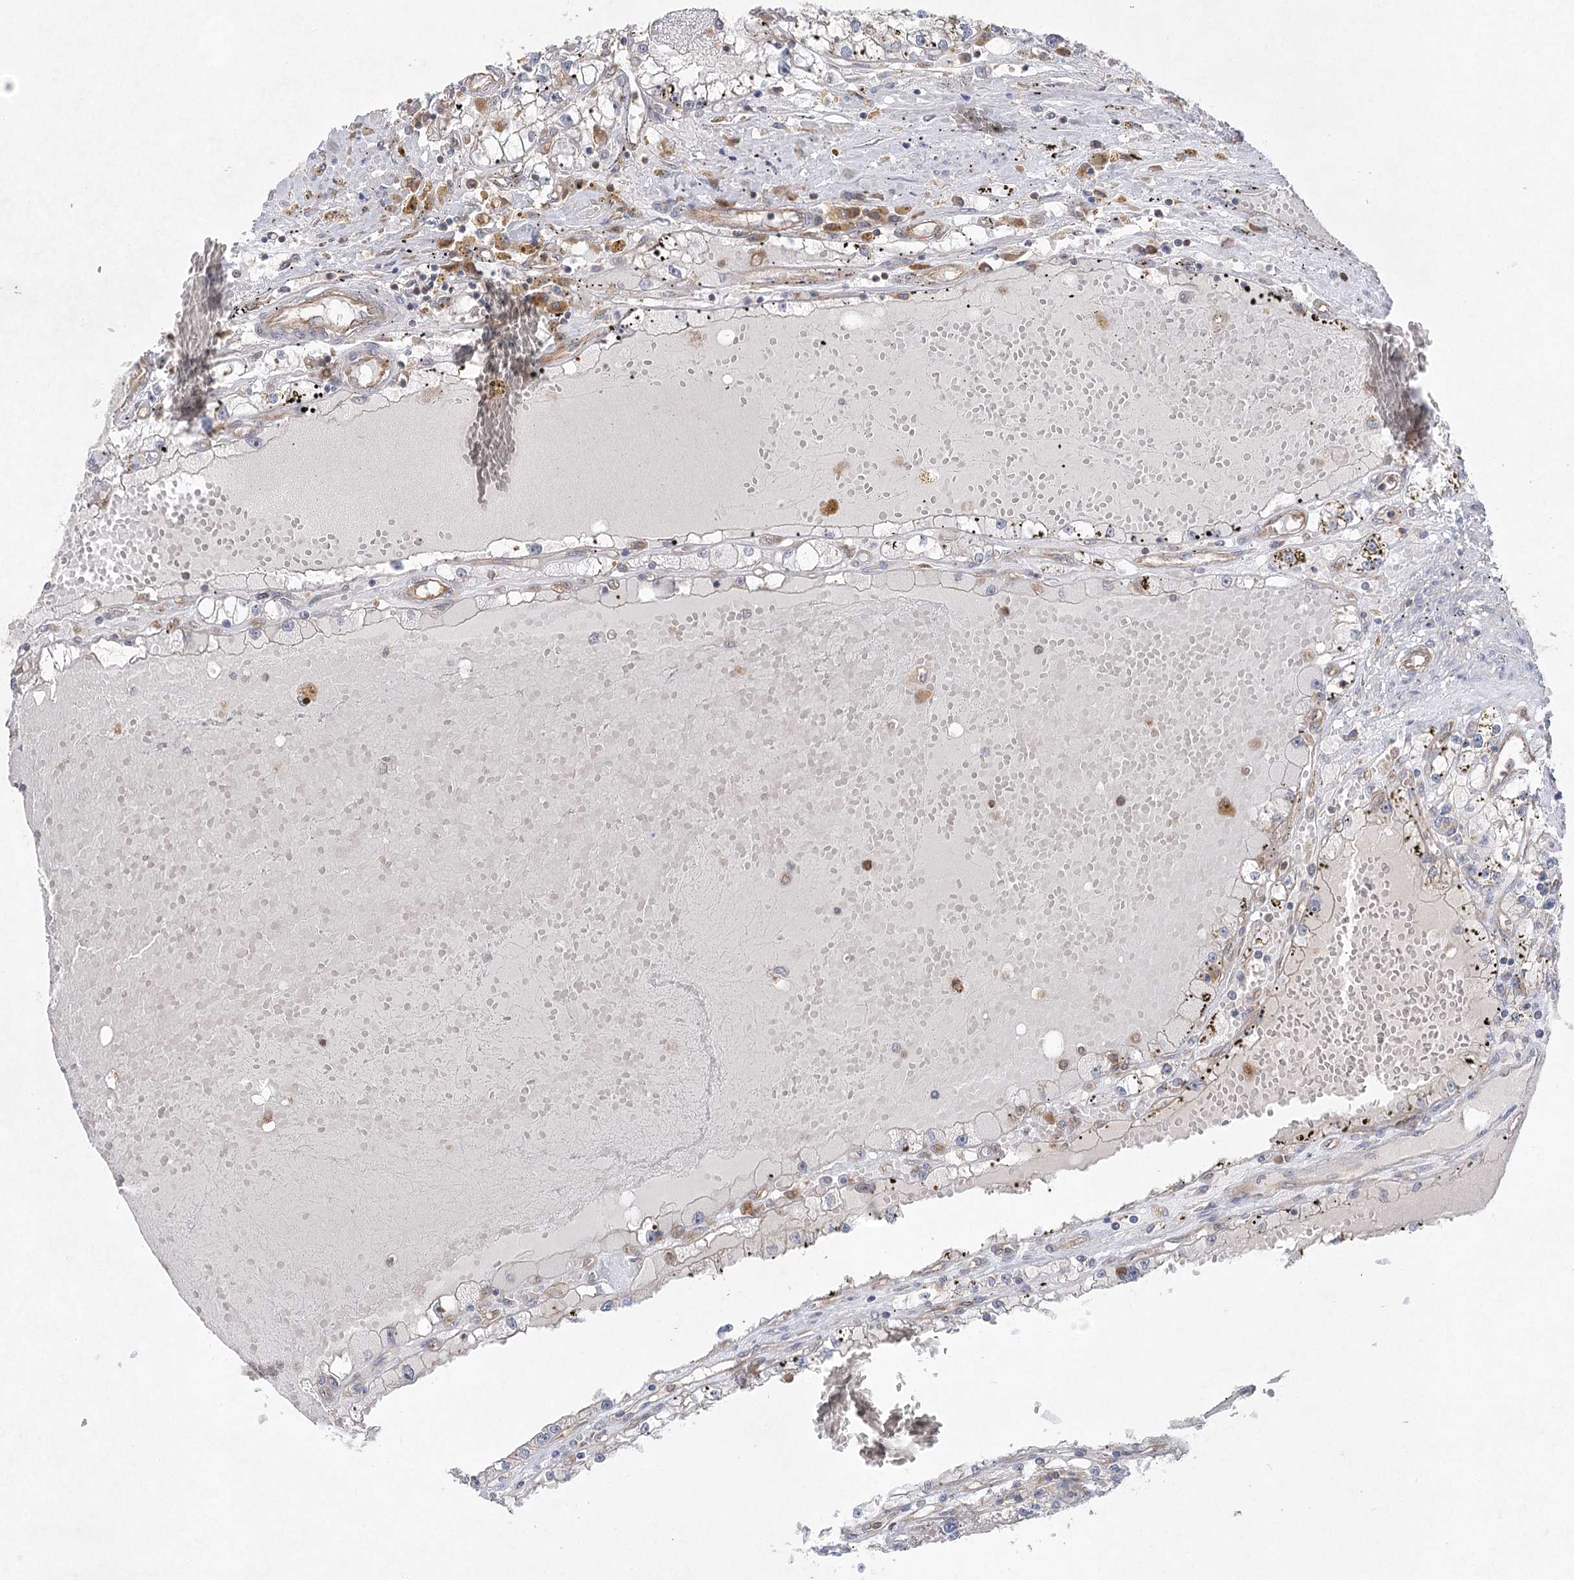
{"staining": {"intensity": "negative", "quantity": "none", "location": "none"}, "tissue": "renal cancer", "cell_type": "Tumor cells", "image_type": "cancer", "snomed": [{"axis": "morphology", "description": "Adenocarcinoma, NOS"}, {"axis": "topography", "description": "Kidney"}], "caption": "Tumor cells are negative for protein expression in human renal adenocarcinoma. (Brightfield microscopy of DAB immunohistochemistry (IHC) at high magnification).", "gene": "EIF3A", "patient": {"sex": "male", "age": 56}}